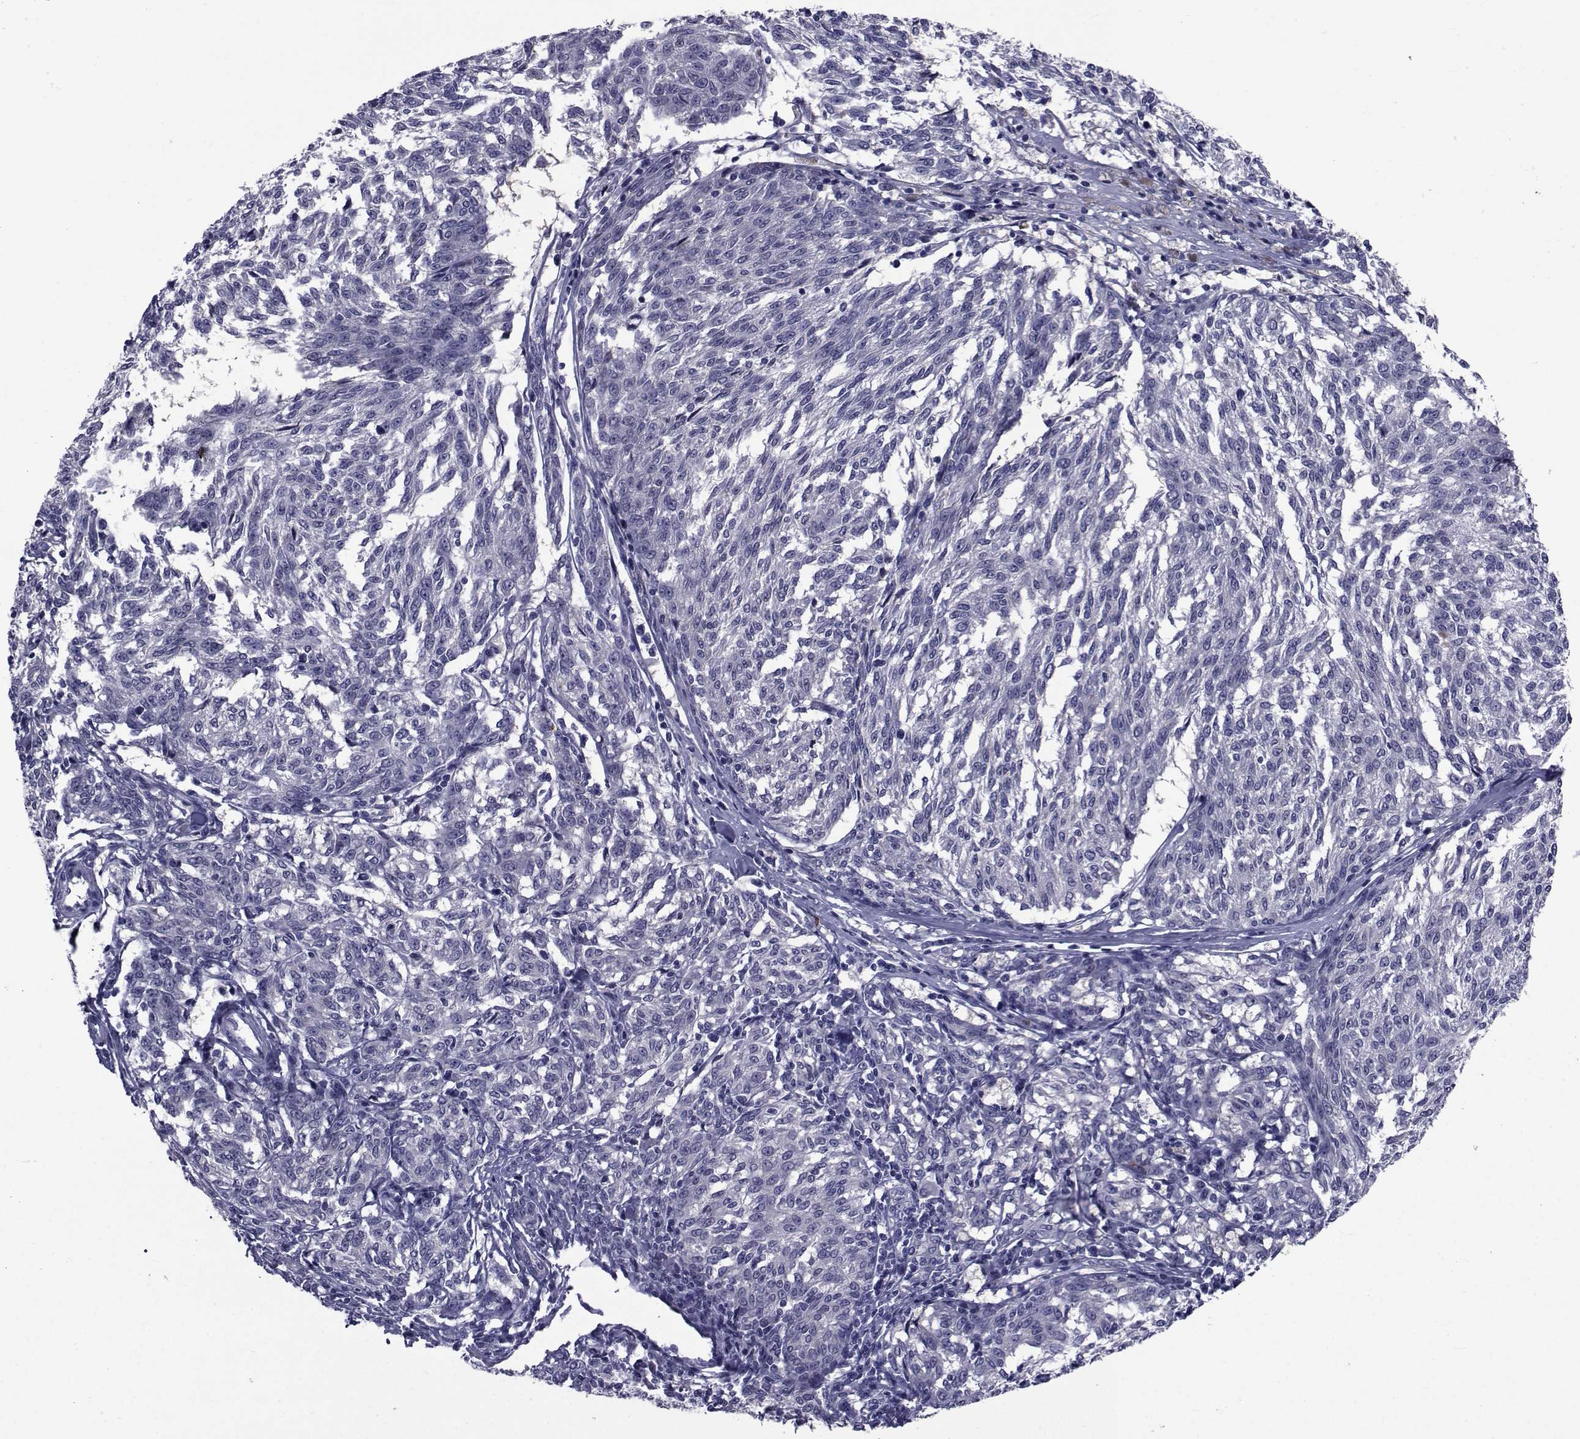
{"staining": {"intensity": "negative", "quantity": "none", "location": "none"}, "tissue": "melanoma", "cell_type": "Tumor cells", "image_type": "cancer", "snomed": [{"axis": "morphology", "description": "Malignant melanoma, NOS"}, {"axis": "topography", "description": "Skin"}], "caption": "Tumor cells are negative for brown protein staining in malignant melanoma. (DAB (3,3'-diaminobenzidine) immunohistochemistry (IHC) visualized using brightfield microscopy, high magnification).", "gene": "SEMA5B", "patient": {"sex": "female", "age": 72}}